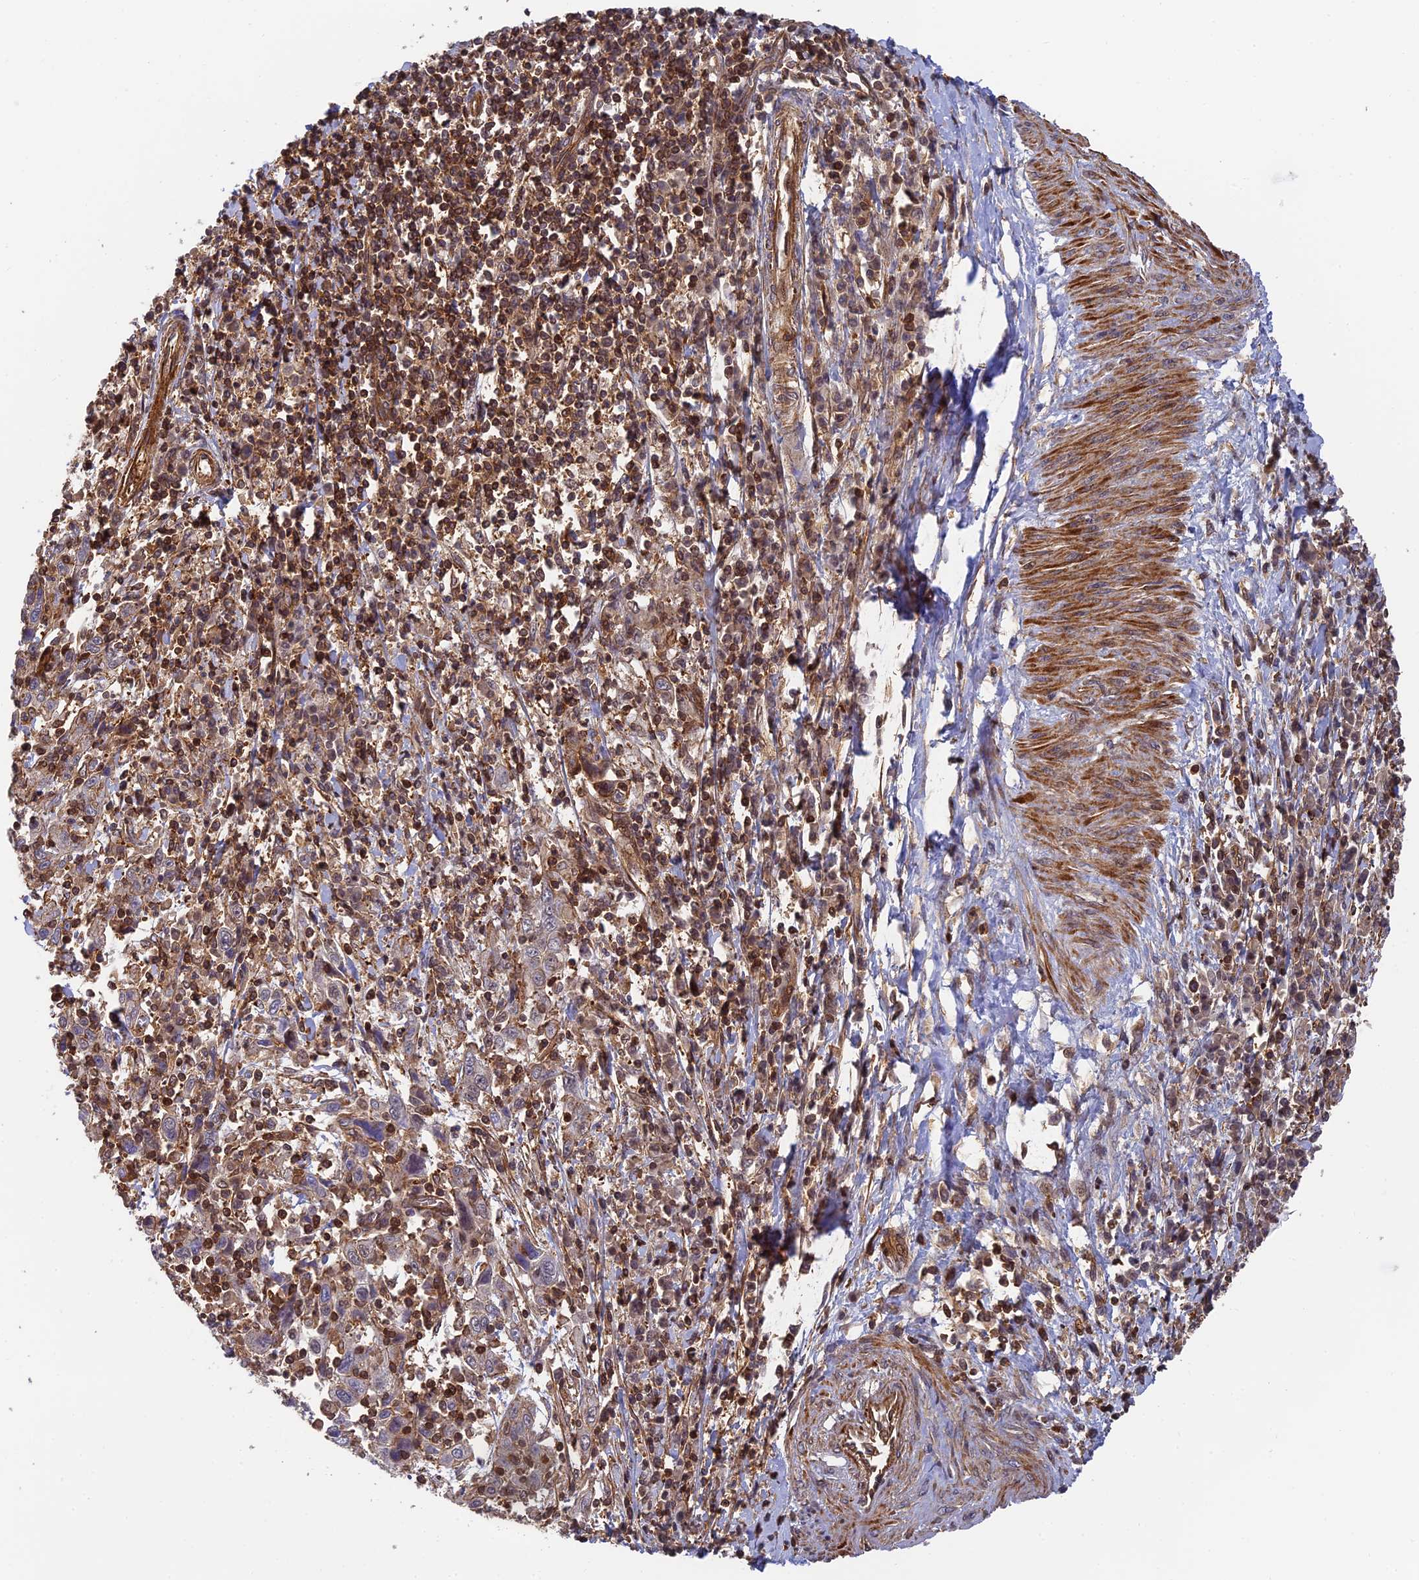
{"staining": {"intensity": "negative", "quantity": "none", "location": "none"}, "tissue": "cervical cancer", "cell_type": "Tumor cells", "image_type": "cancer", "snomed": [{"axis": "morphology", "description": "Squamous cell carcinoma, NOS"}, {"axis": "topography", "description": "Cervix"}], "caption": "This micrograph is of squamous cell carcinoma (cervical) stained with immunohistochemistry (IHC) to label a protein in brown with the nuclei are counter-stained blue. There is no expression in tumor cells. Brightfield microscopy of IHC stained with DAB (brown) and hematoxylin (blue), captured at high magnification.", "gene": "OSBPL1A", "patient": {"sex": "female", "age": 46}}